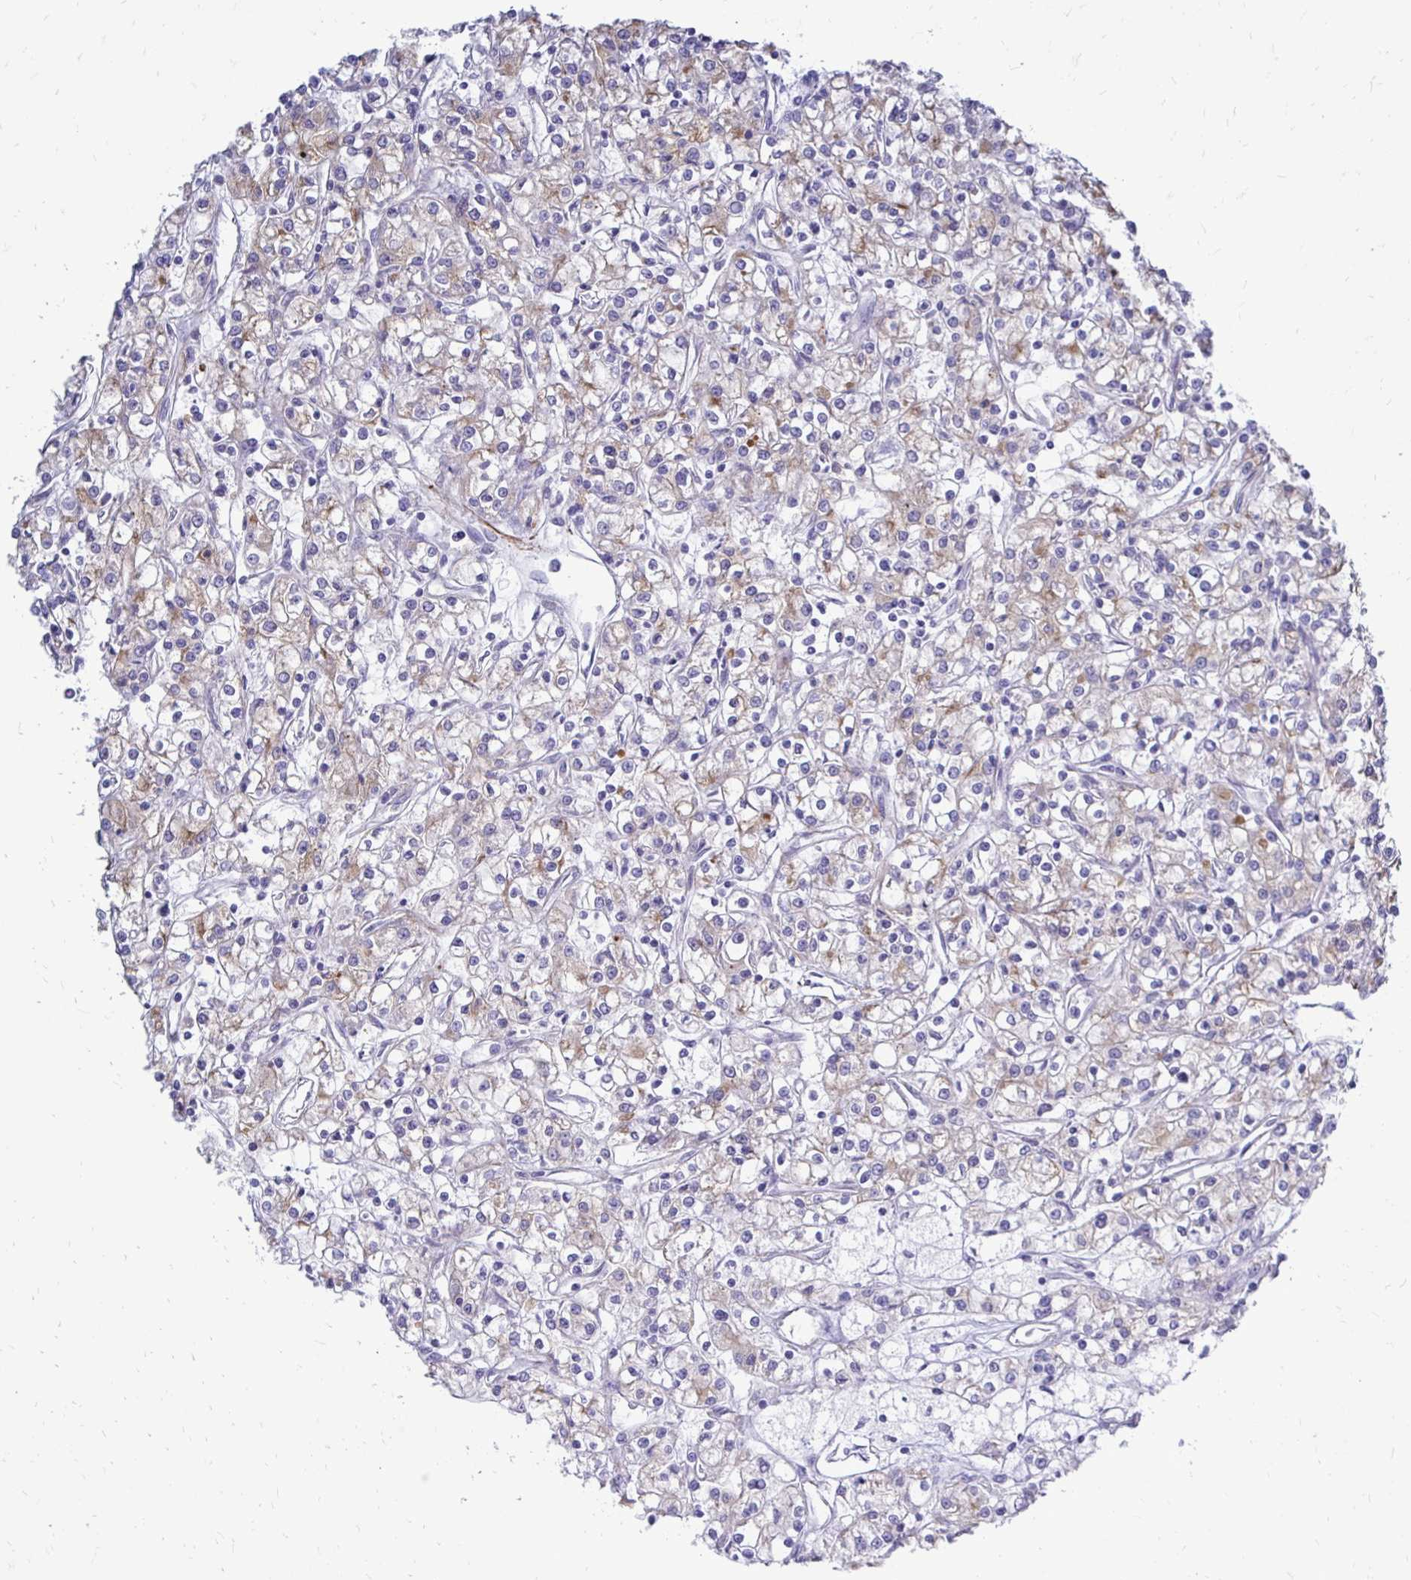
{"staining": {"intensity": "weak", "quantity": "<25%", "location": "cytoplasmic/membranous"}, "tissue": "renal cancer", "cell_type": "Tumor cells", "image_type": "cancer", "snomed": [{"axis": "morphology", "description": "Adenocarcinoma, NOS"}, {"axis": "topography", "description": "Kidney"}], "caption": "DAB immunohistochemical staining of renal cancer (adenocarcinoma) displays no significant expression in tumor cells.", "gene": "CTPS1", "patient": {"sex": "female", "age": 59}}